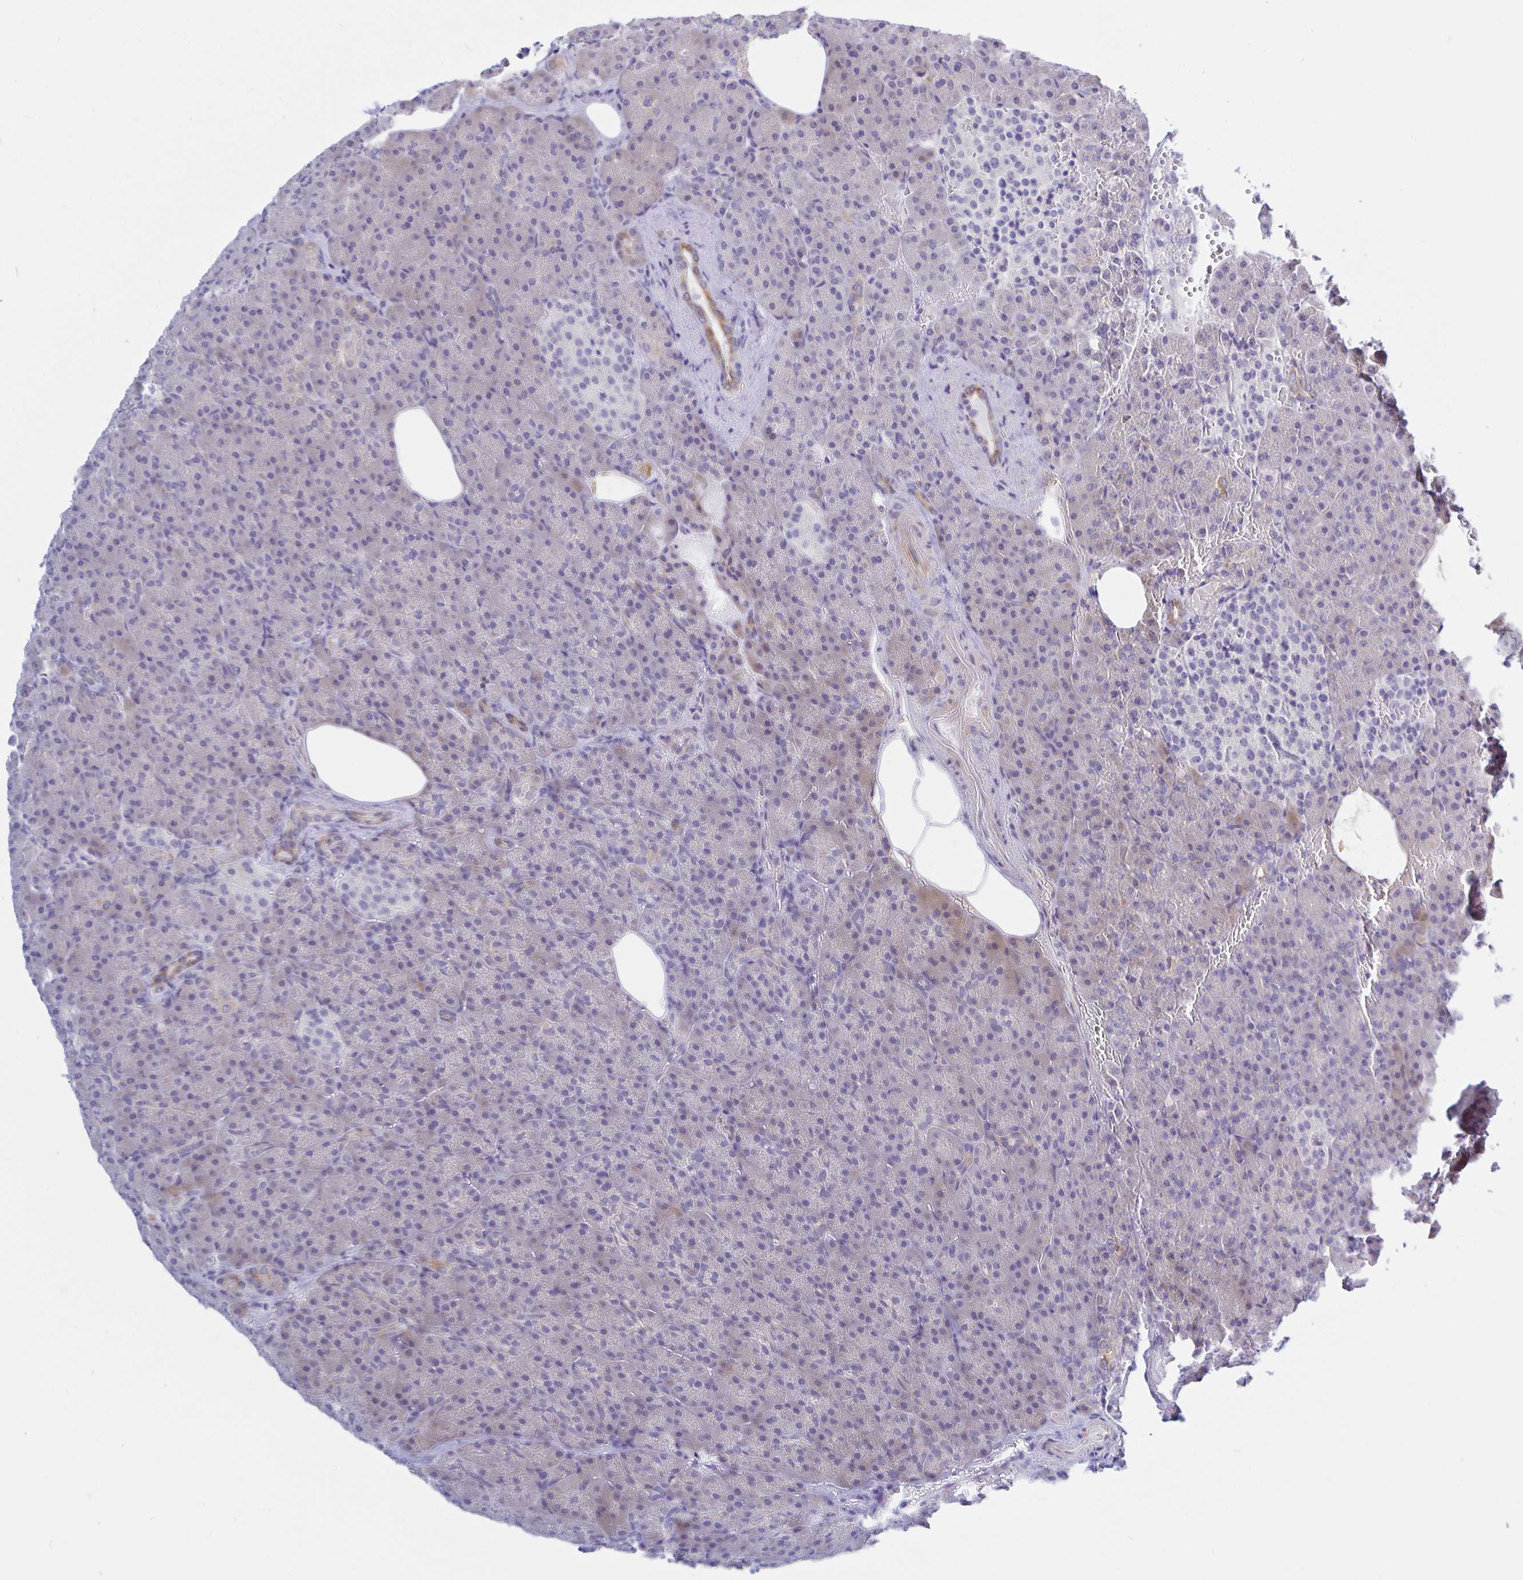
{"staining": {"intensity": "weak", "quantity": "<25%", "location": "cytoplasmic/membranous"}, "tissue": "pancreas", "cell_type": "Exocrine glandular cells", "image_type": "normal", "snomed": [{"axis": "morphology", "description": "Normal tissue, NOS"}, {"axis": "topography", "description": "Pancreas"}], "caption": "Immunohistochemistry photomicrograph of unremarkable pancreas stained for a protein (brown), which shows no positivity in exocrine glandular cells. Nuclei are stained in blue.", "gene": "ENSG00000271254", "patient": {"sex": "female", "age": 74}}